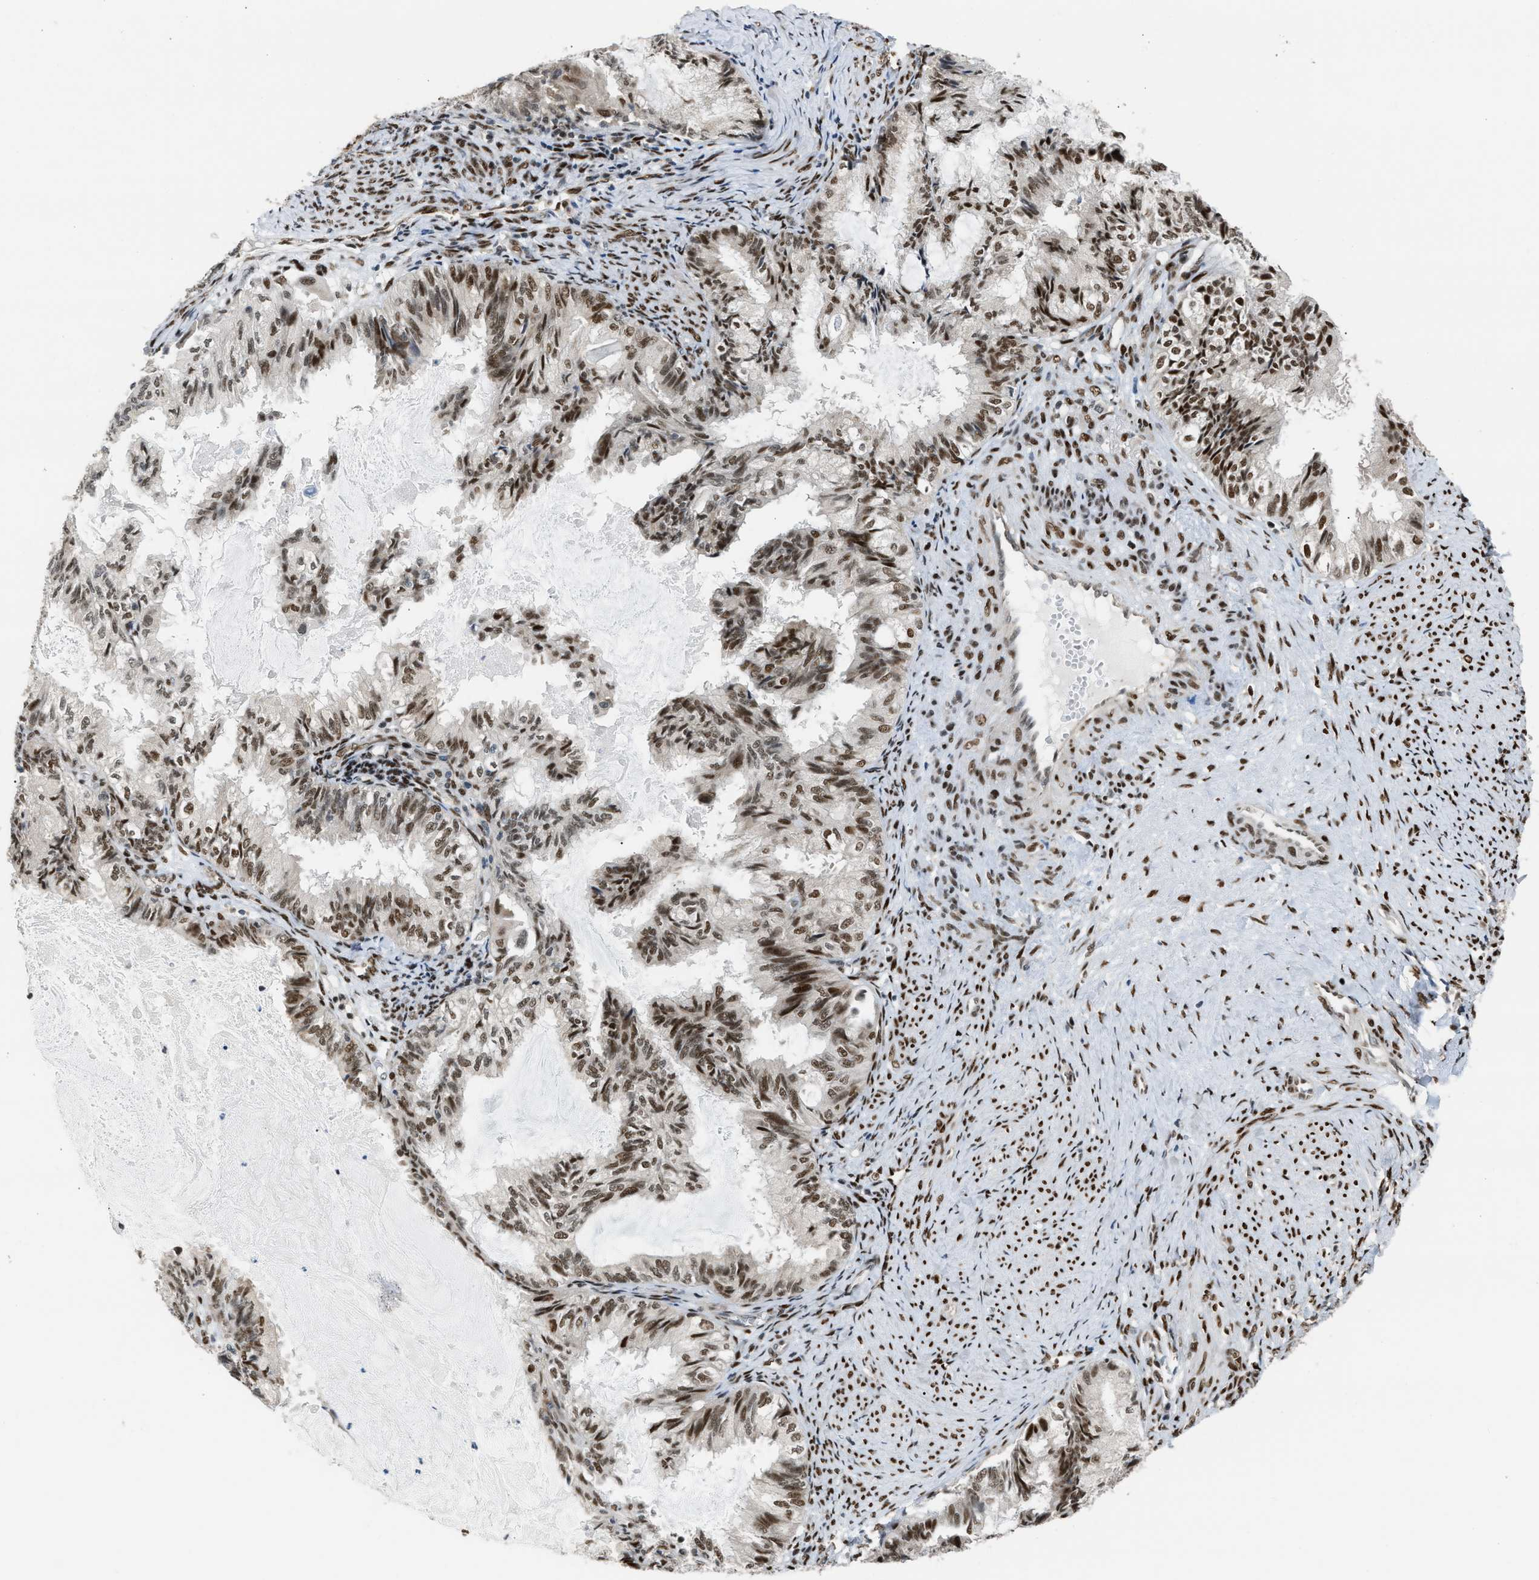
{"staining": {"intensity": "moderate", "quantity": ">75%", "location": "nuclear"}, "tissue": "endometrial cancer", "cell_type": "Tumor cells", "image_type": "cancer", "snomed": [{"axis": "morphology", "description": "Adenocarcinoma, NOS"}, {"axis": "topography", "description": "Endometrium"}], "caption": "IHC of adenocarcinoma (endometrial) exhibits medium levels of moderate nuclear positivity in about >75% of tumor cells.", "gene": "SSBP2", "patient": {"sex": "female", "age": 86}}